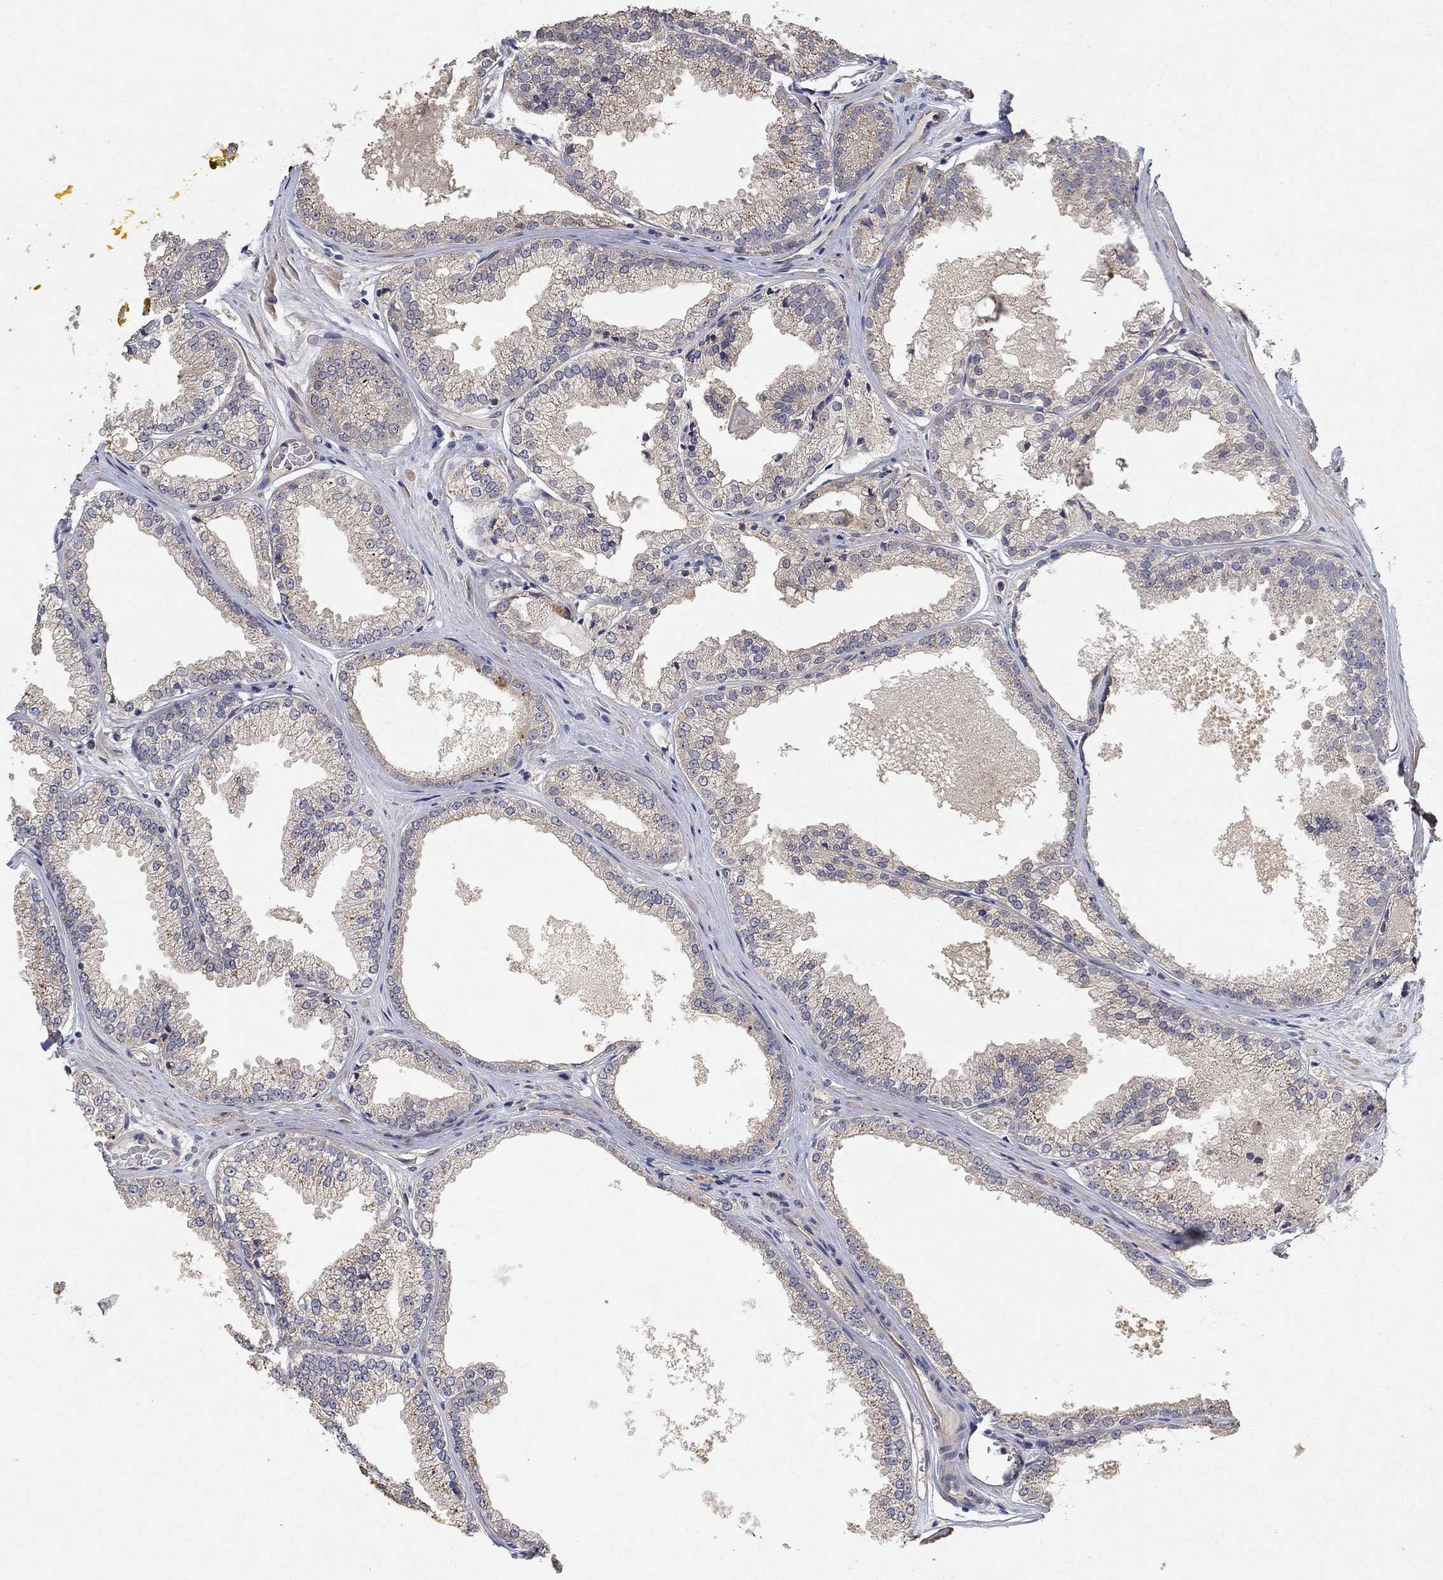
{"staining": {"intensity": "negative", "quantity": "none", "location": "none"}, "tissue": "prostate cancer", "cell_type": "Tumor cells", "image_type": "cancer", "snomed": [{"axis": "morphology", "description": "Adenocarcinoma, Low grade"}, {"axis": "topography", "description": "Prostate"}], "caption": "An image of human low-grade adenocarcinoma (prostate) is negative for staining in tumor cells.", "gene": "MCUR1", "patient": {"sex": "male", "age": 68}}